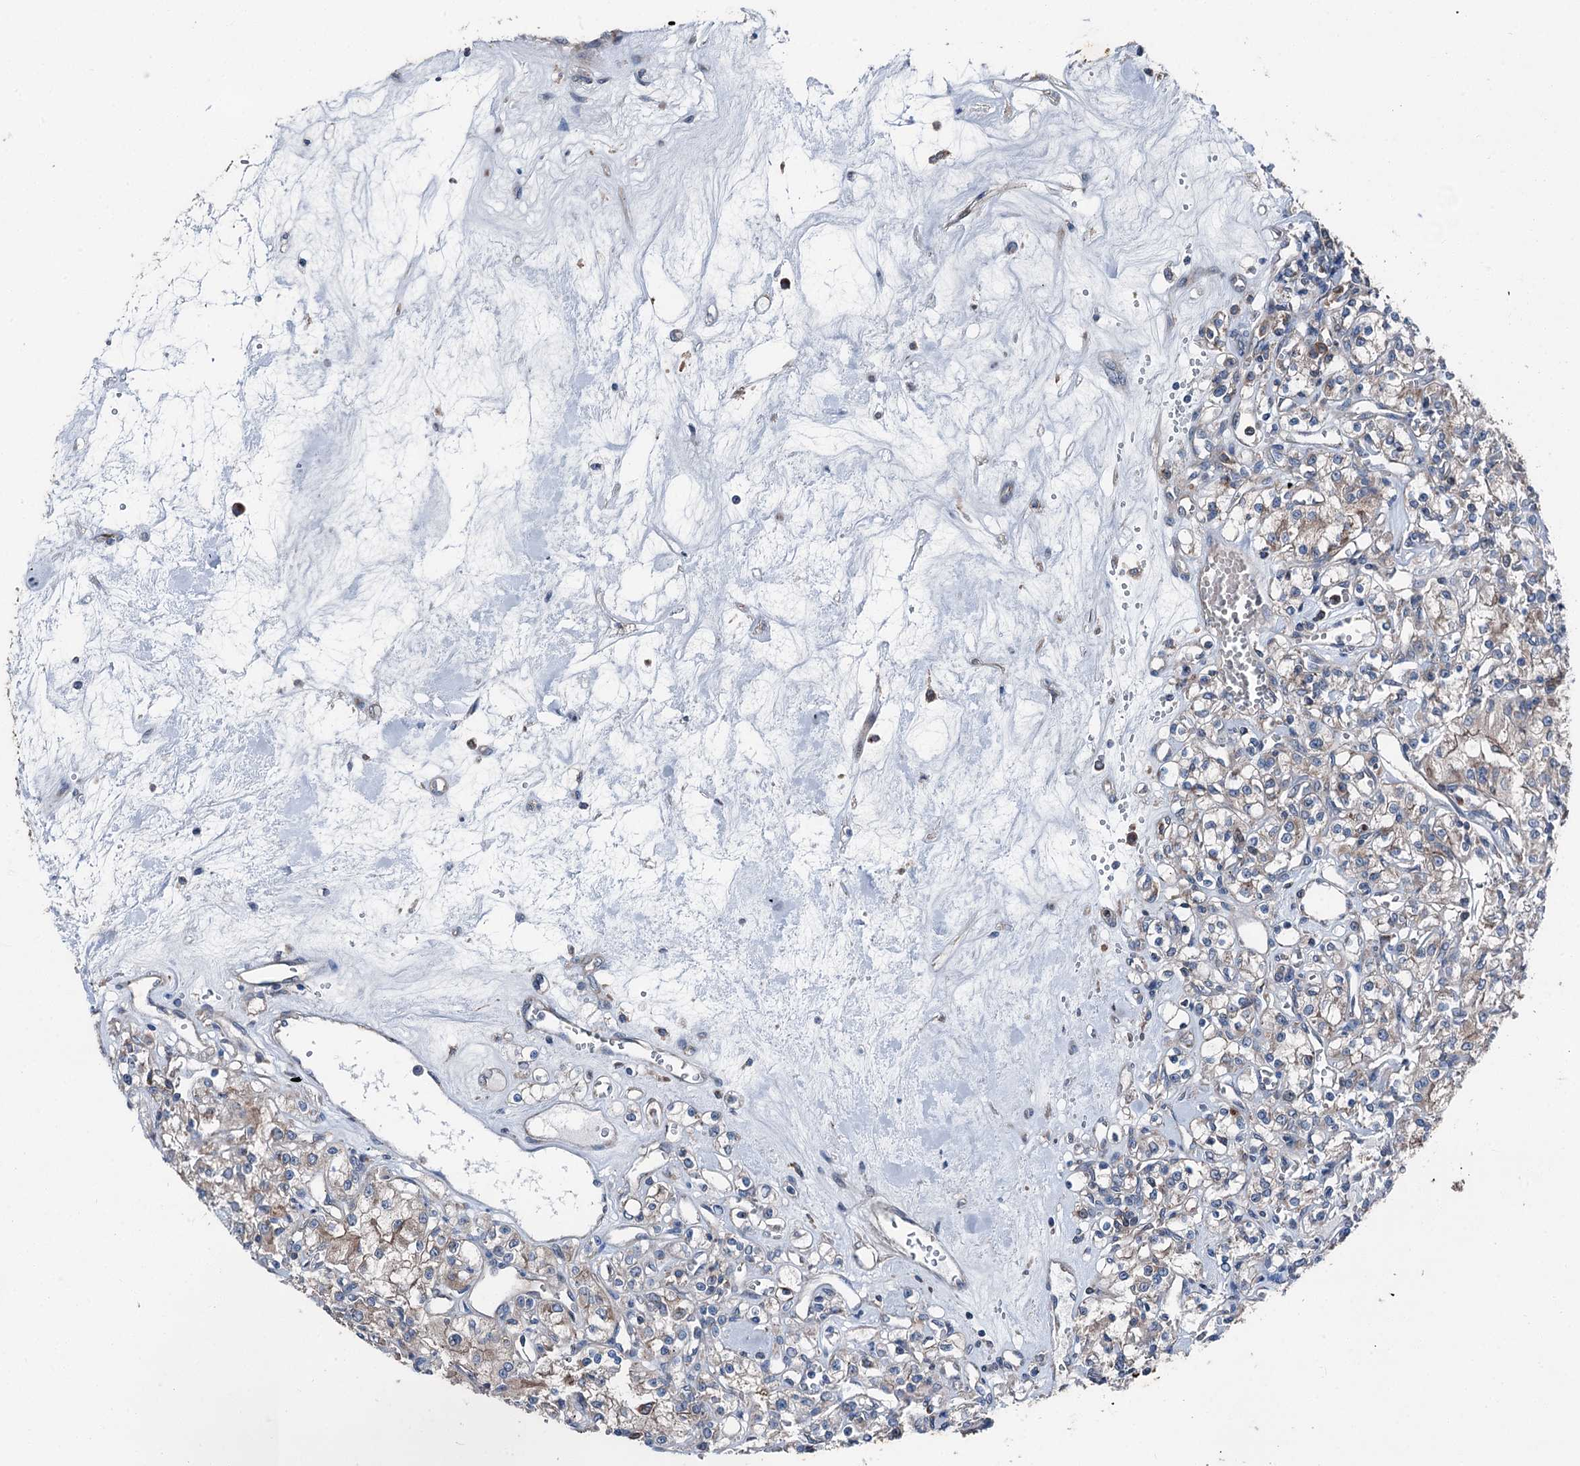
{"staining": {"intensity": "weak", "quantity": "<25%", "location": "cytoplasmic/membranous"}, "tissue": "renal cancer", "cell_type": "Tumor cells", "image_type": "cancer", "snomed": [{"axis": "morphology", "description": "Adenocarcinoma, NOS"}, {"axis": "topography", "description": "Kidney"}], "caption": "DAB immunohistochemical staining of renal adenocarcinoma shows no significant staining in tumor cells.", "gene": "RUFY1", "patient": {"sex": "female", "age": 59}}